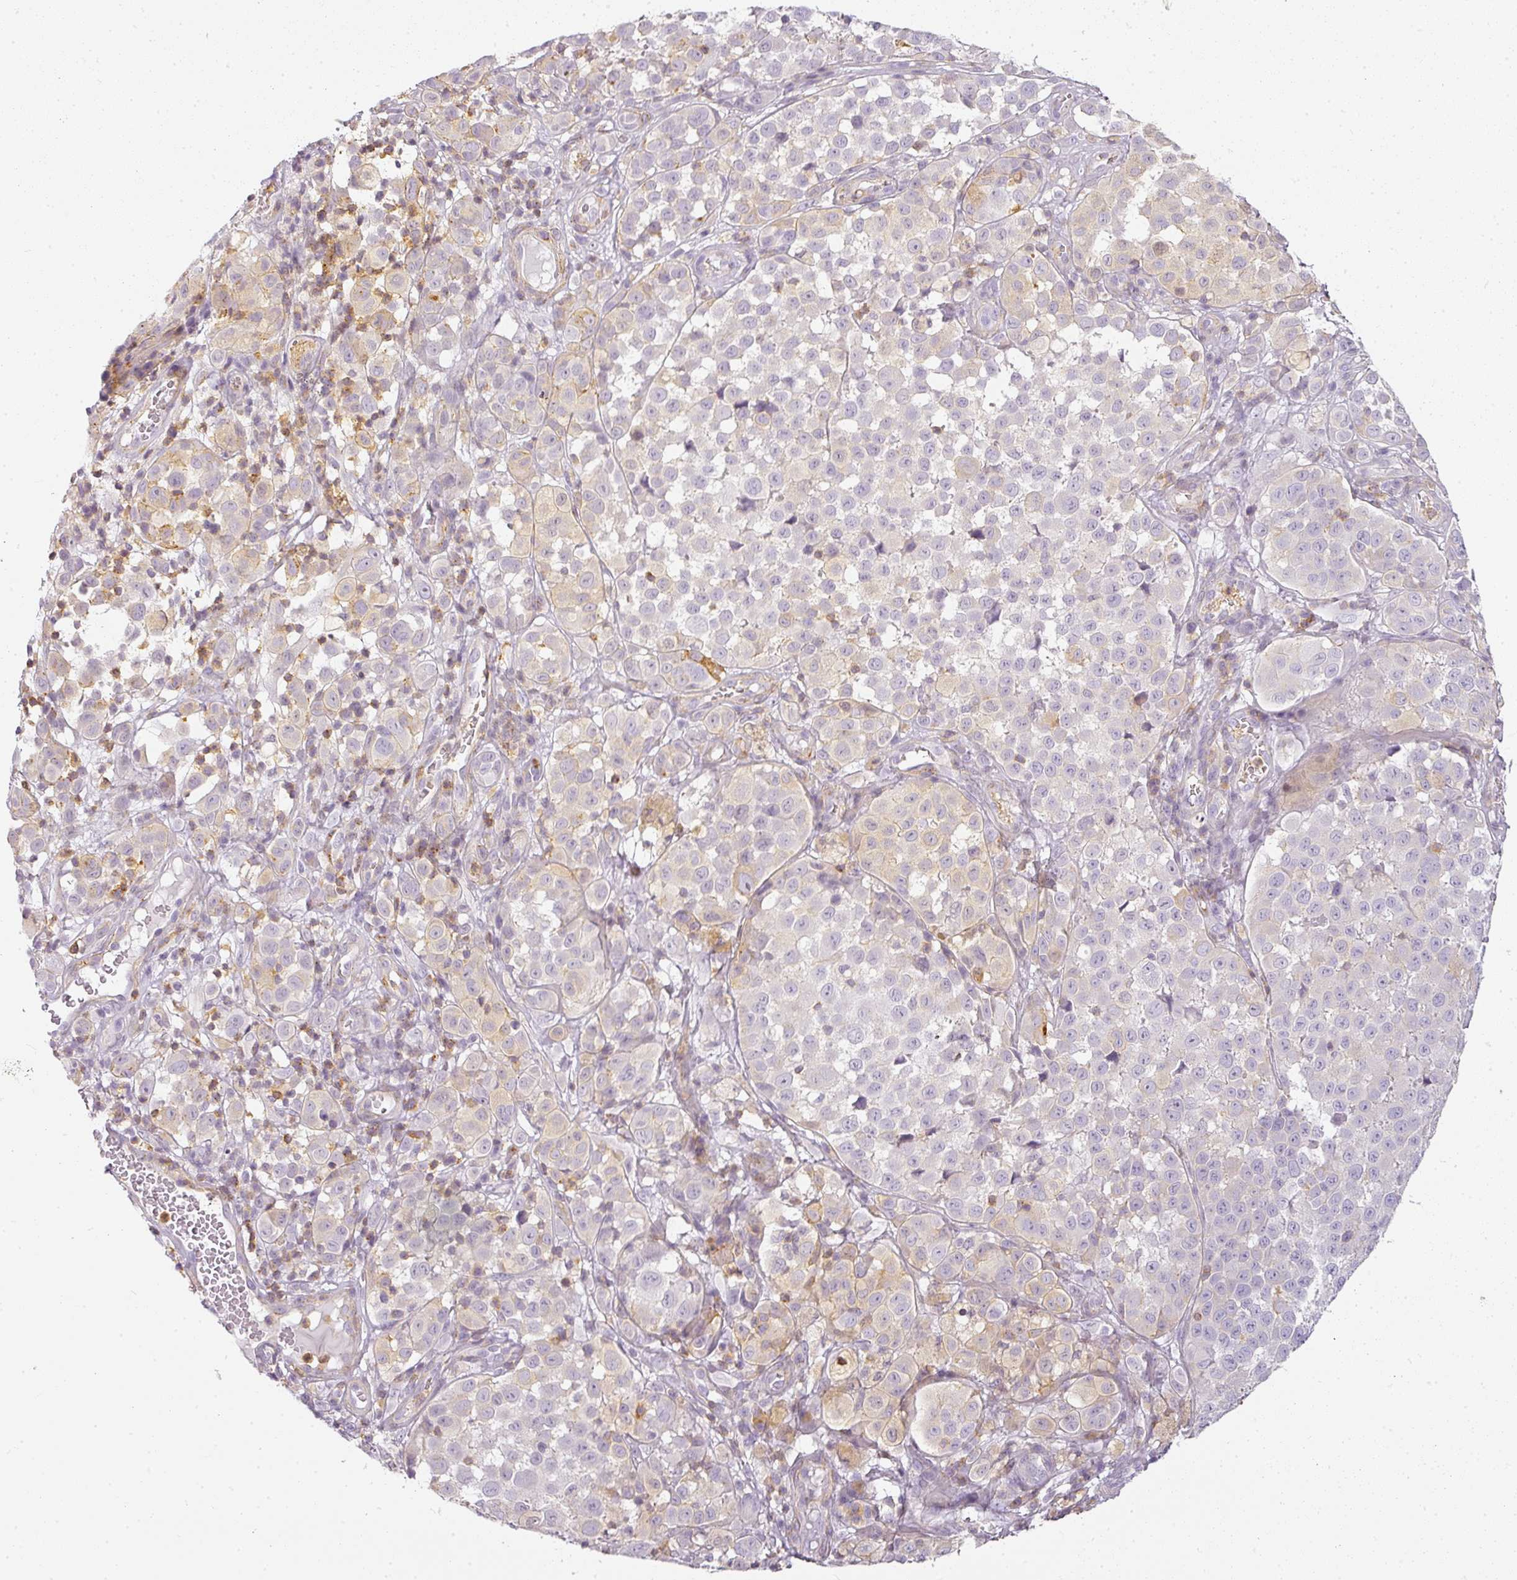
{"staining": {"intensity": "weak", "quantity": "<25%", "location": "cytoplasmic/membranous"}, "tissue": "melanoma", "cell_type": "Tumor cells", "image_type": "cancer", "snomed": [{"axis": "morphology", "description": "Malignant melanoma, NOS"}, {"axis": "topography", "description": "Skin"}], "caption": "Human malignant melanoma stained for a protein using immunohistochemistry exhibits no staining in tumor cells.", "gene": "TMEM42", "patient": {"sex": "male", "age": 64}}